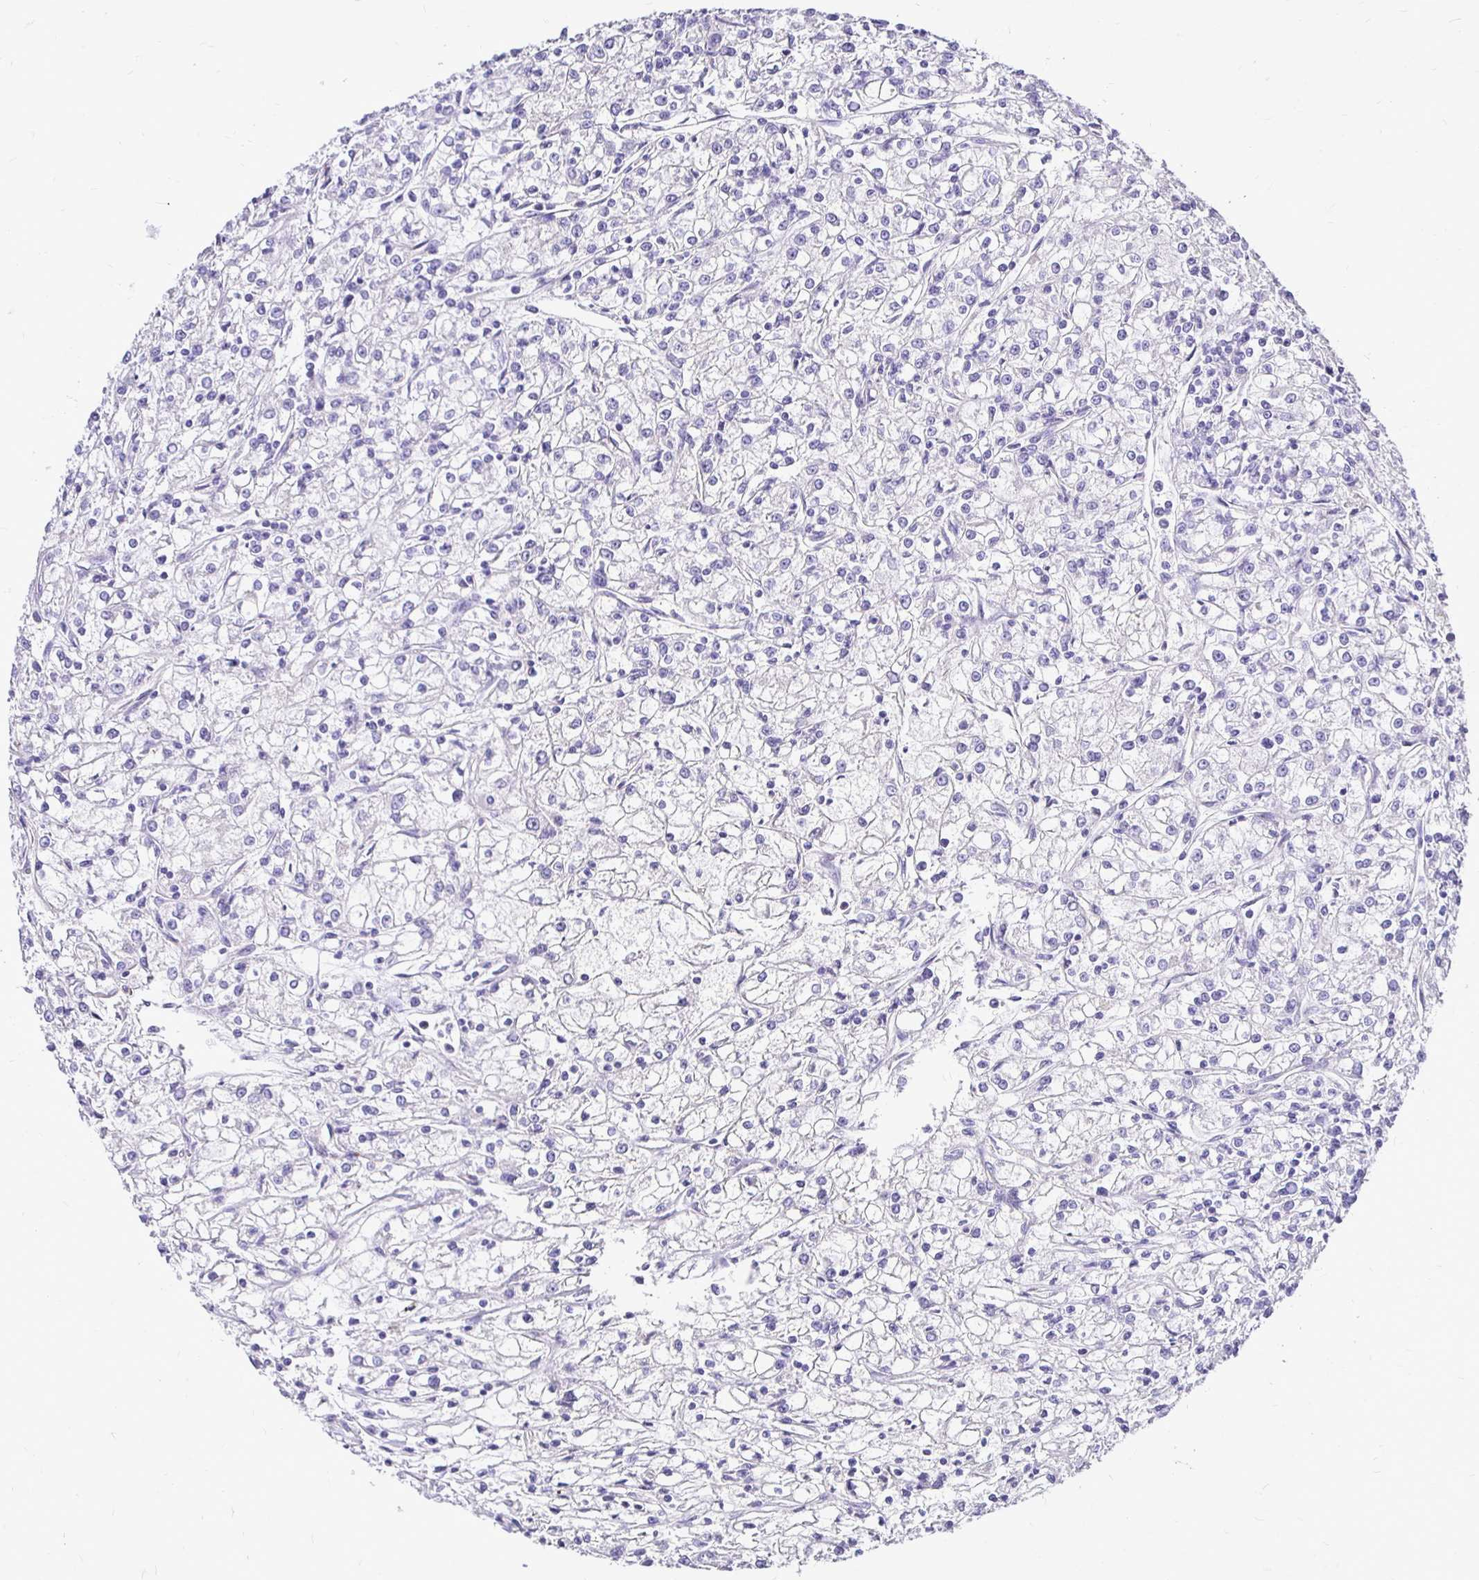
{"staining": {"intensity": "negative", "quantity": "none", "location": "none"}, "tissue": "renal cancer", "cell_type": "Tumor cells", "image_type": "cancer", "snomed": [{"axis": "morphology", "description": "Adenocarcinoma, NOS"}, {"axis": "topography", "description": "Kidney"}], "caption": "Tumor cells show no significant staining in adenocarcinoma (renal). (Brightfield microscopy of DAB (3,3'-diaminobenzidine) immunohistochemistry (IHC) at high magnification).", "gene": "TAF1D", "patient": {"sex": "female", "age": 59}}